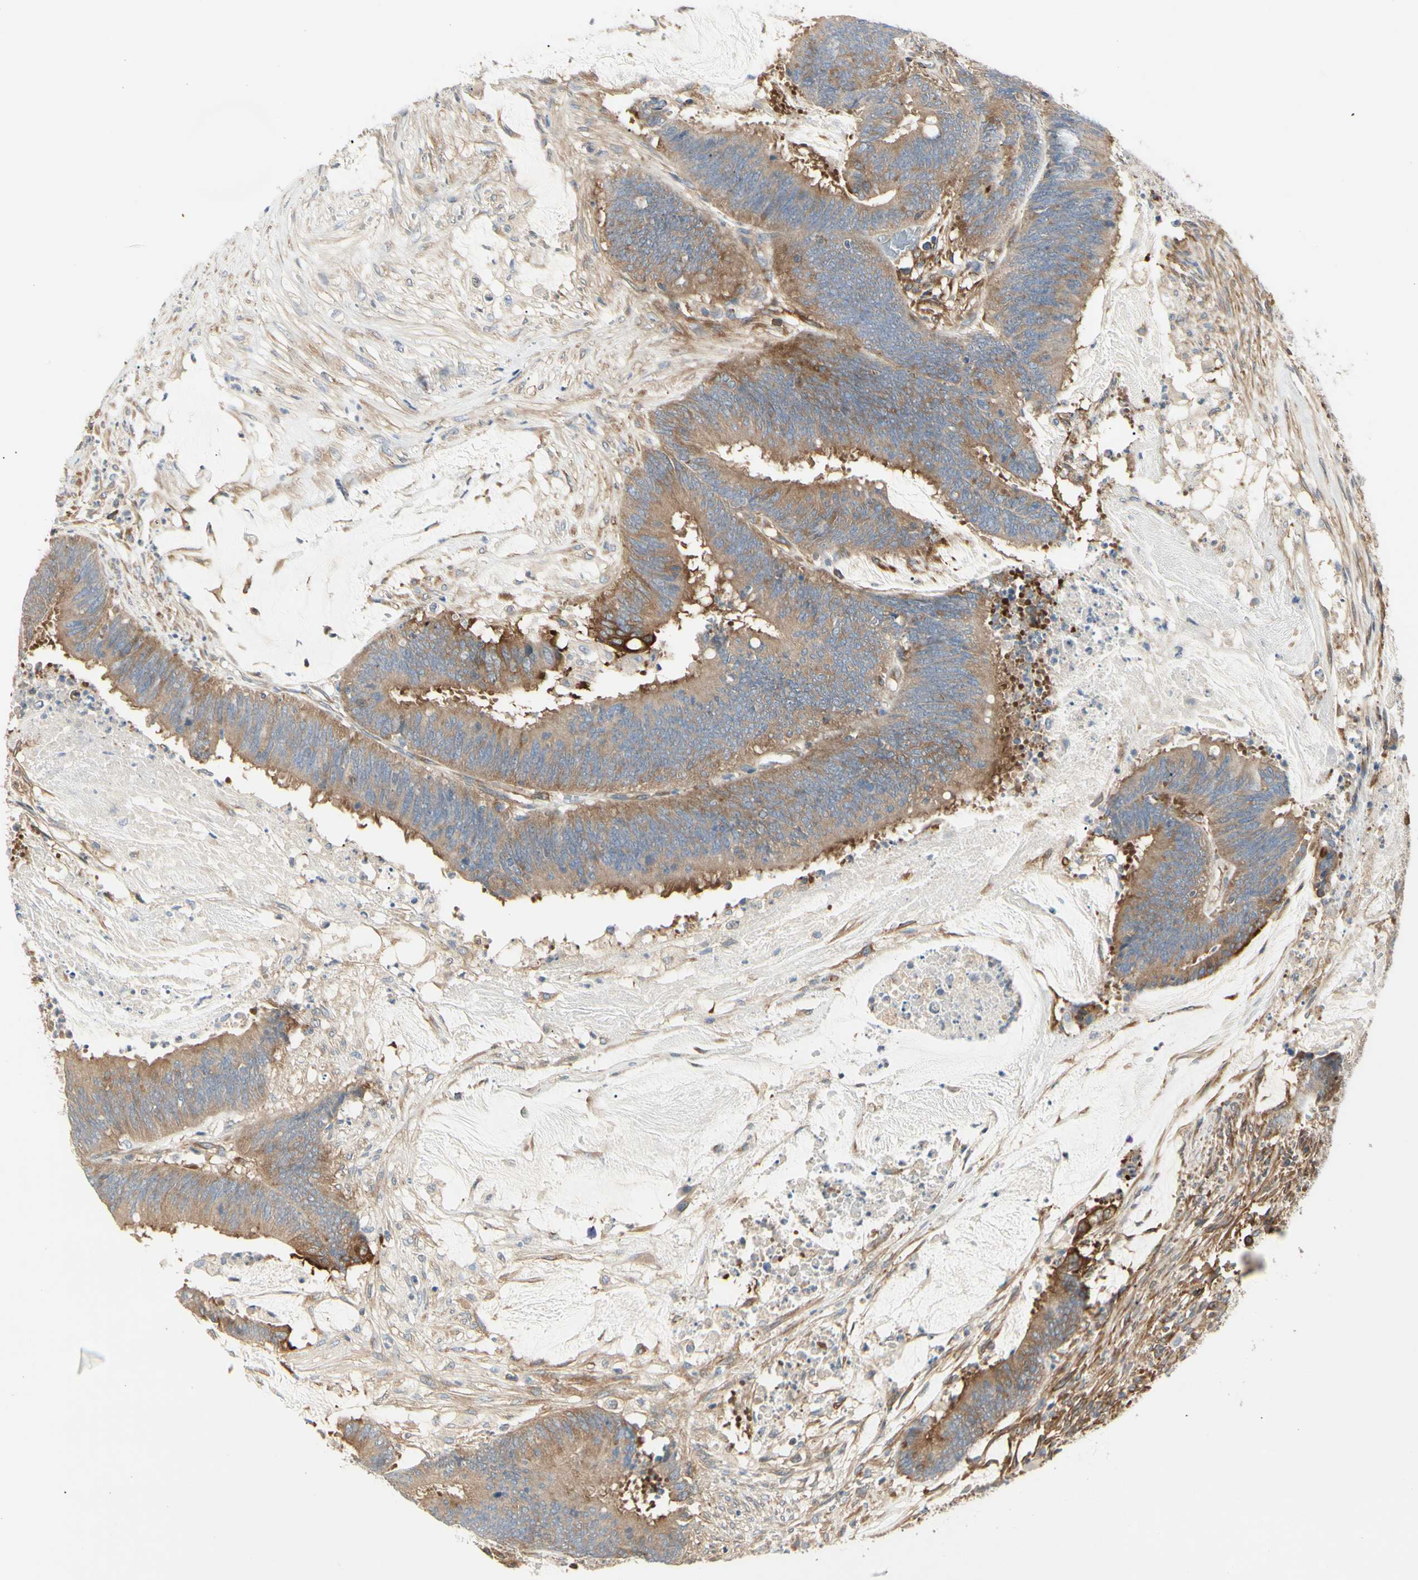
{"staining": {"intensity": "strong", "quantity": ">75%", "location": "cytoplasmic/membranous"}, "tissue": "colorectal cancer", "cell_type": "Tumor cells", "image_type": "cancer", "snomed": [{"axis": "morphology", "description": "Adenocarcinoma, NOS"}, {"axis": "topography", "description": "Rectum"}], "caption": "Human colorectal cancer stained with a protein marker displays strong staining in tumor cells.", "gene": "NFKB2", "patient": {"sex": "female", "age": 66}}